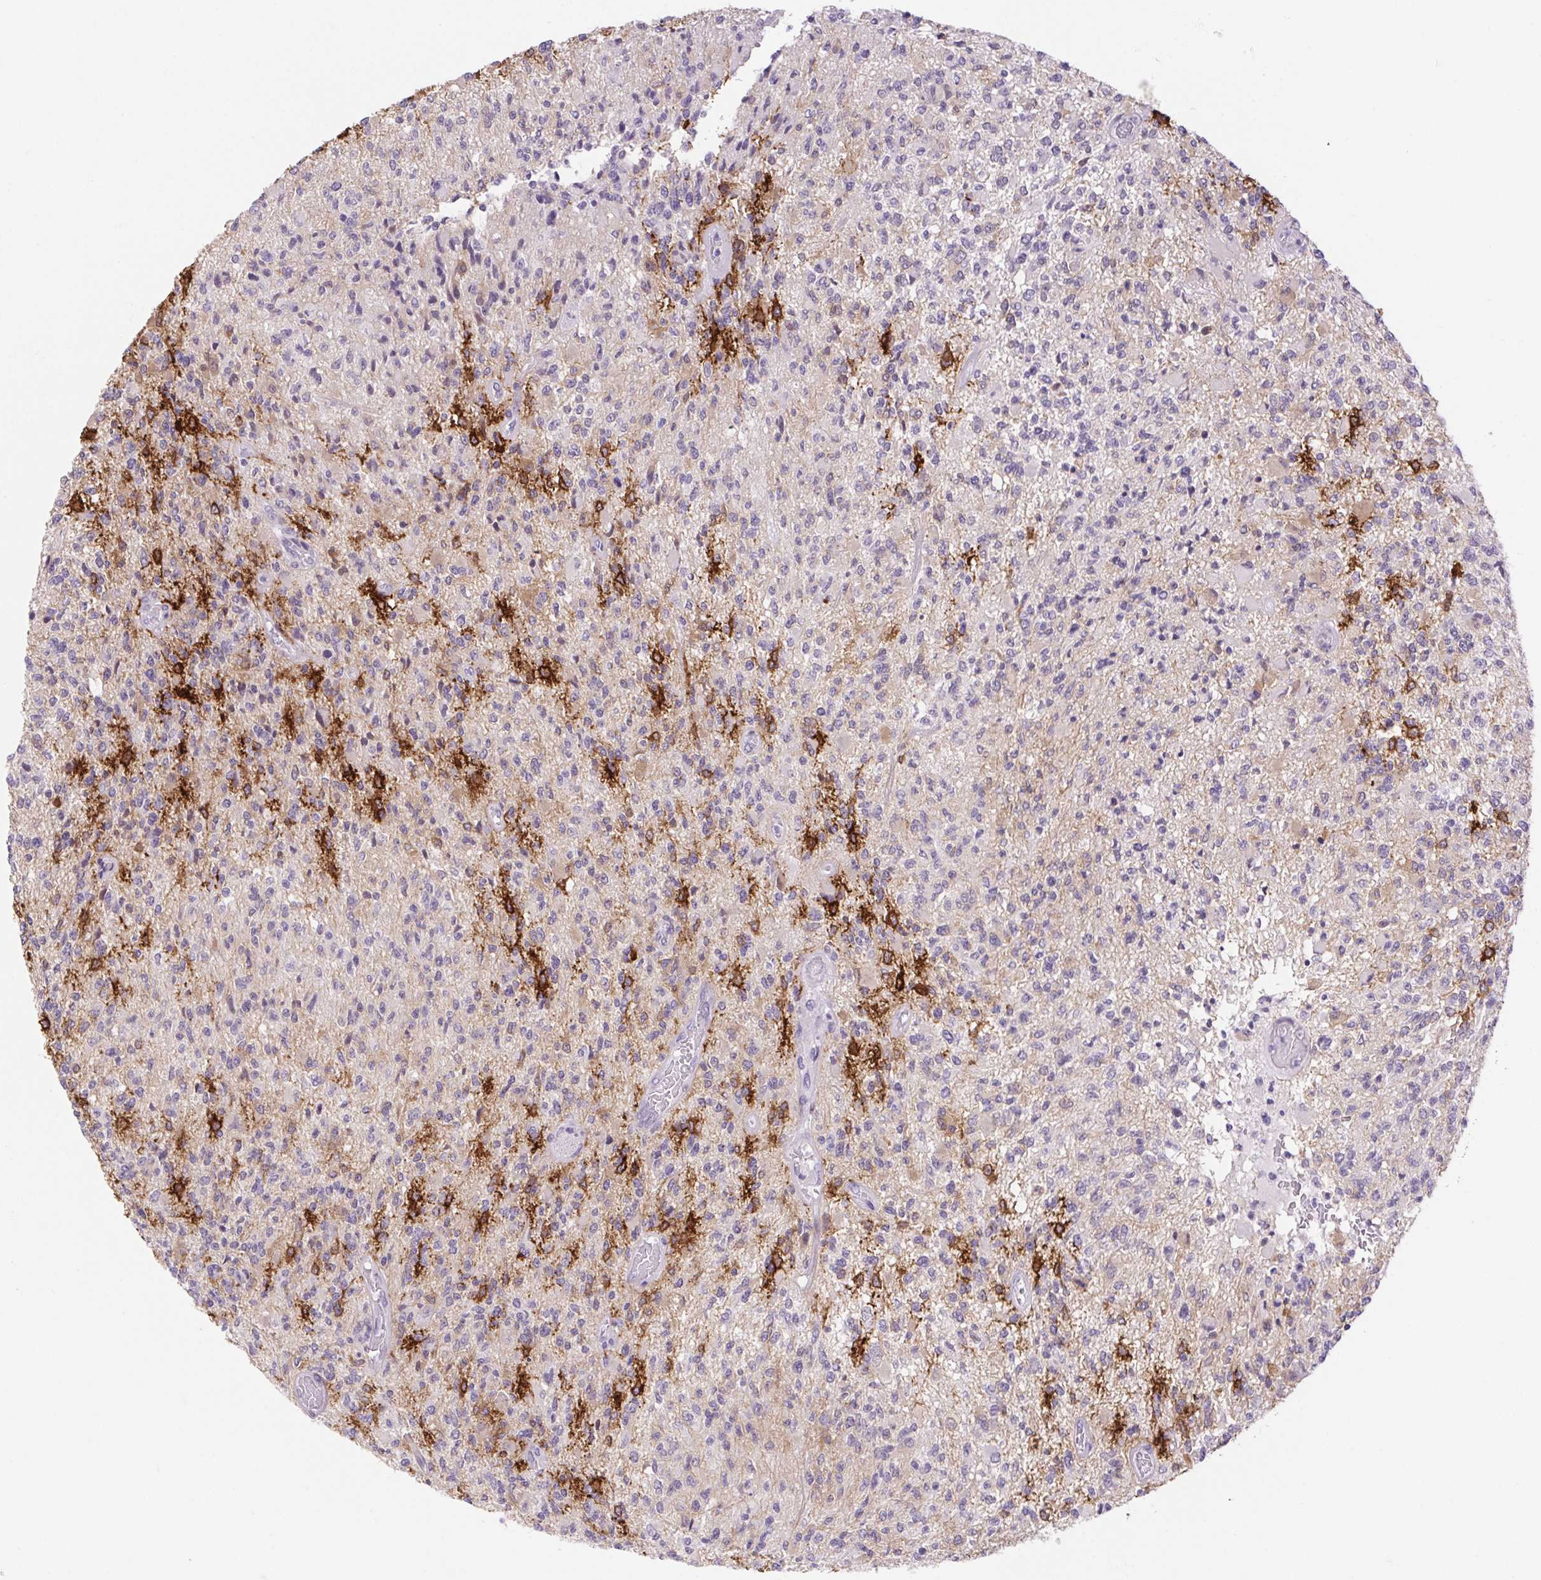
{"staining": {"intensity": "strong", "quantity": "<25%", "location": "cytoplasmic/membranous"}, "tissue": "glioma", "cell_type": "Tumor cells", "image_type": "cancer", "snomed": [{"axis": "morphology", "description": "Glioma, malignant, High grade"}, {"axis": "topography", "description": "Brain"}], "caption": "Glioma stained with IHC displays strong cytoplasmic/membranous staining in about <25% of tumor cells. The protein of interest is shown in brown color, while the nuclei are stained blue.", "gene": "BCAS1", "patient": {"sex": "female", "age": 63}}